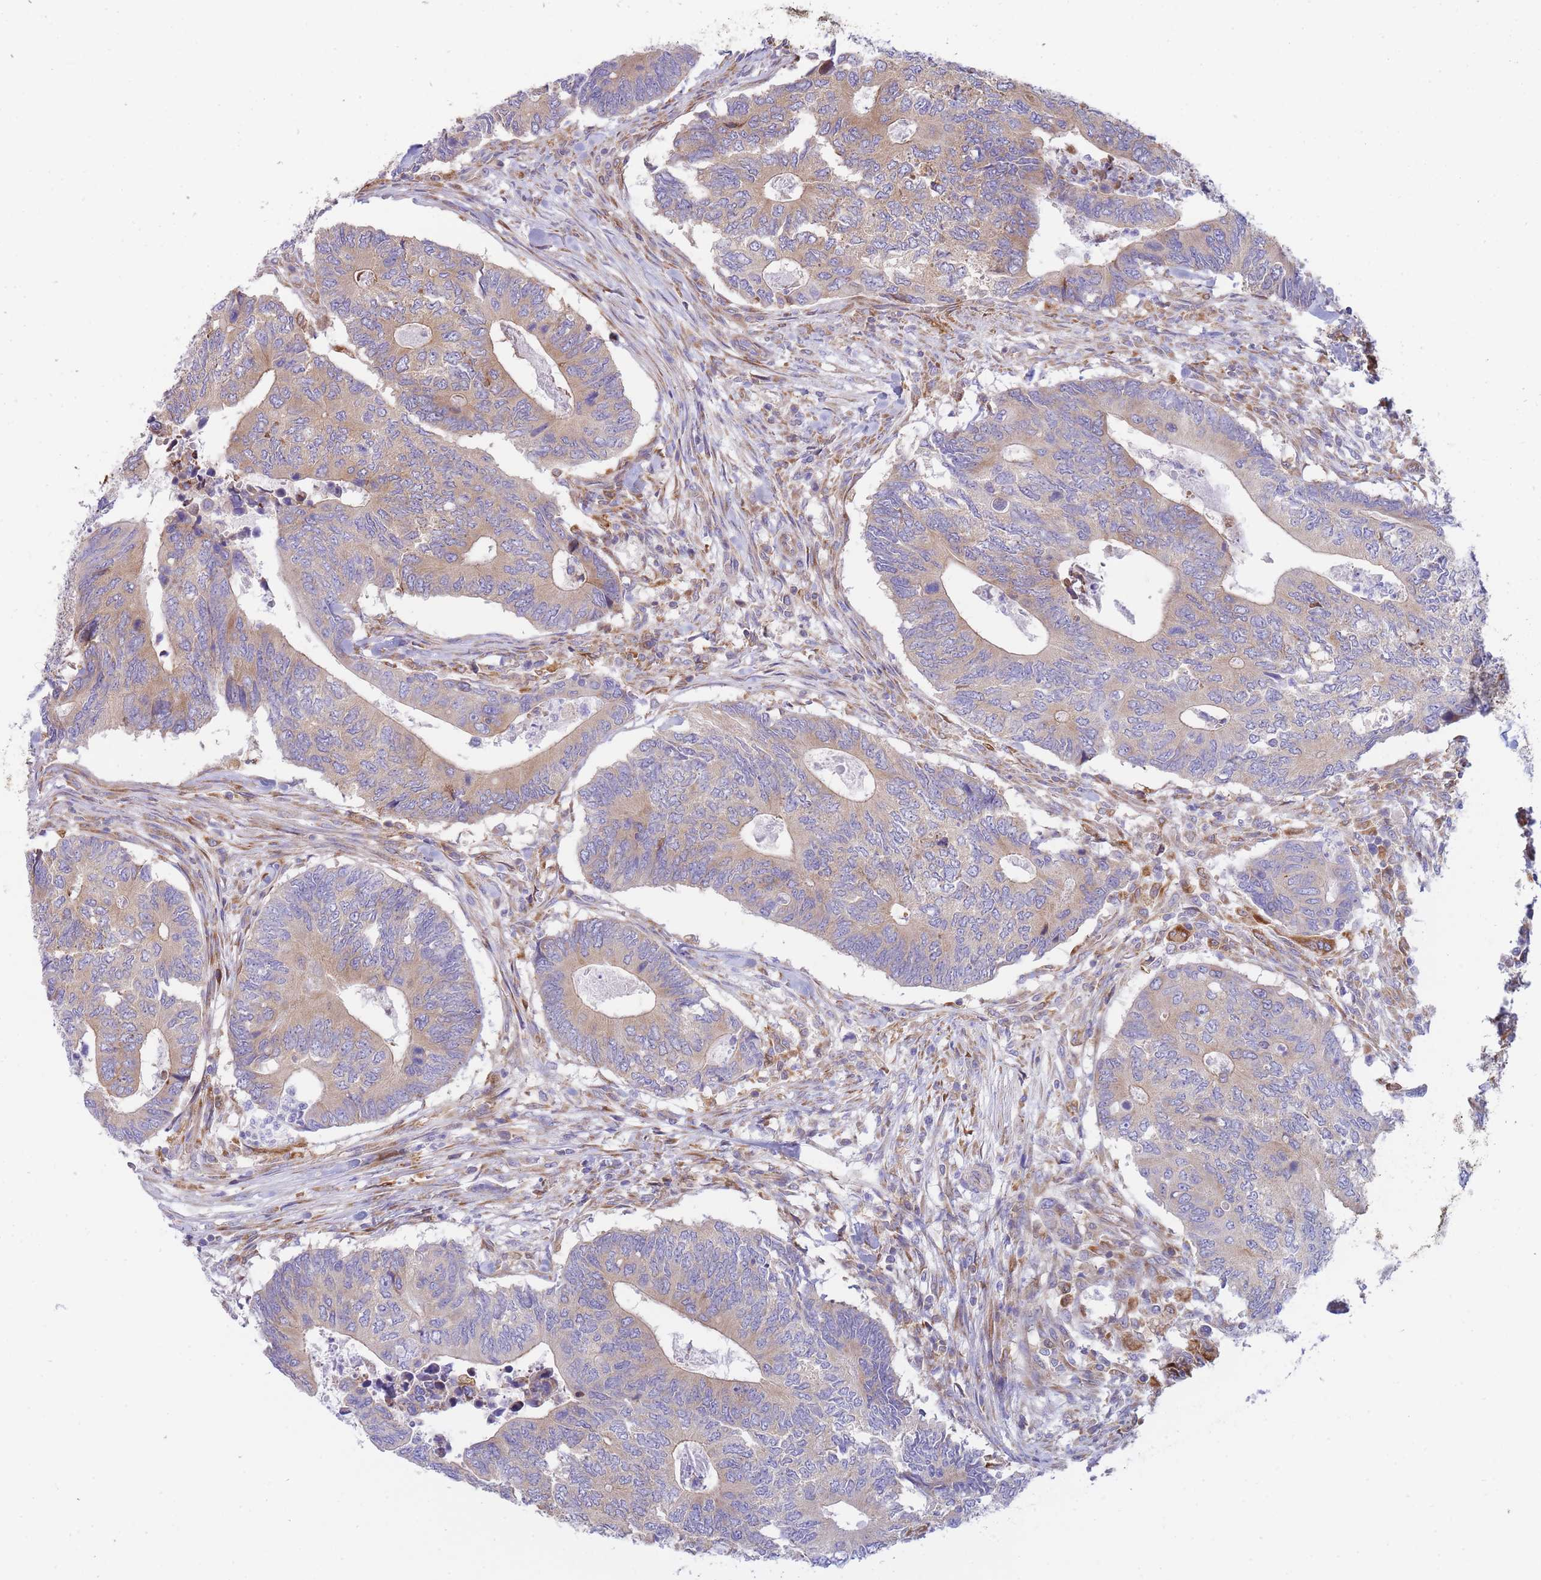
{"staining": {"intensity": "moderate", "quantity": ">75%", "location": "cytoplasmic/membranous"}, "tissue": "colorectal cancer", "cell_type": "Tumor cells", "image_type": "cancer", "snomed": [{"axis": "morphology", "description": "Adenocarcinoma, NOS"}, {"axis": "topography", "description": "Colon"}], "caption": "DAB immunohistochemical staining of colorectal adenocarcinoma shows moderate cytoplasmic/membranous protein positivity in about >75% of tumor cells.", "gene": "SH2B2", "patient": {"sex": "male", "age": 87}}